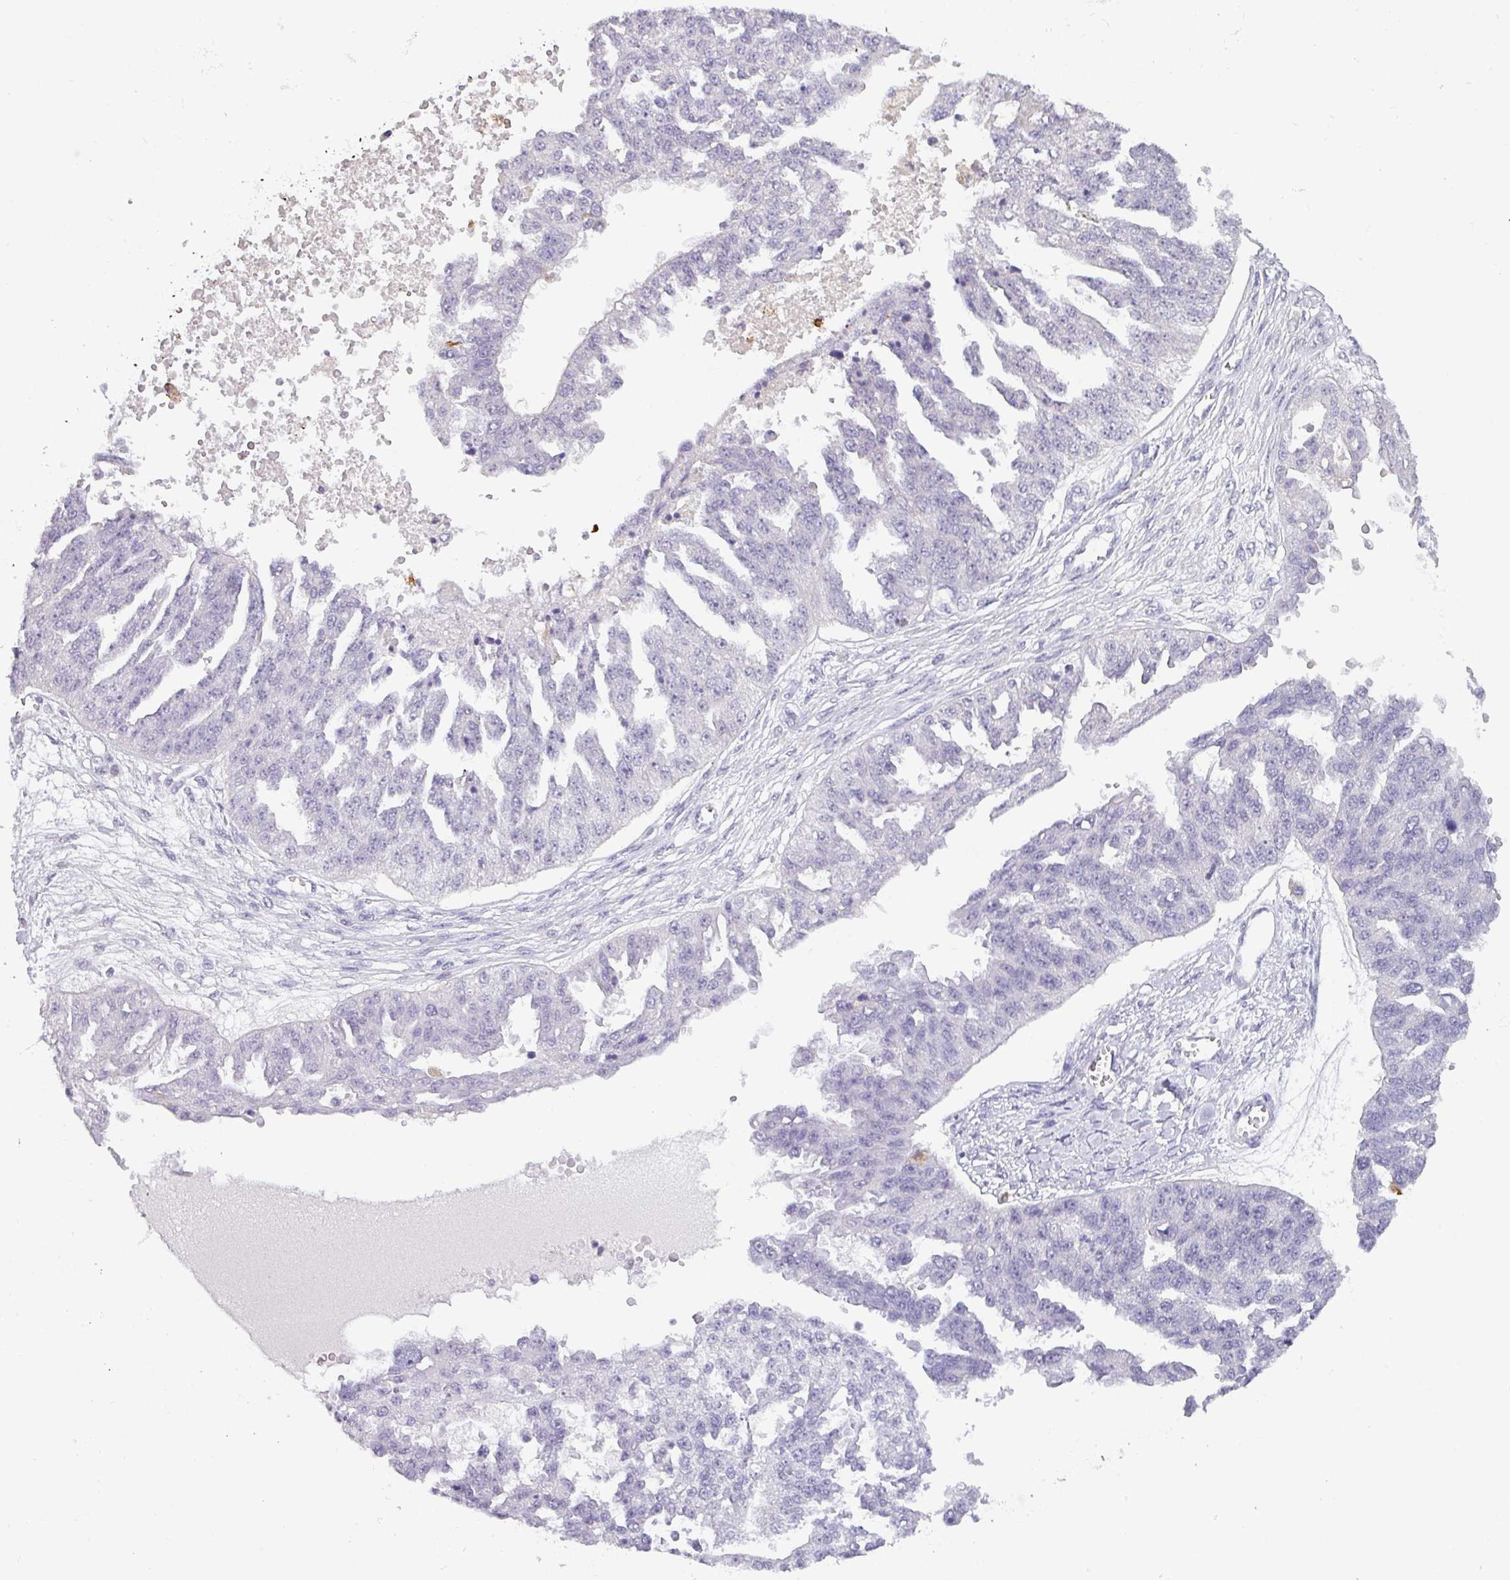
{"staining": {"intensity": "negative", "quantity": "none", "location": "none"}, "tissue": "ovarian cancer", "cell_type": "Tumor cells", "image_type": "cancer", "snomed": [{"axis": "morphology", "description": "Cystadenocarcinoma, serous, NOS"}, {"axis": "topography", "description": "Ovary"}], "caption": "Immunohistochemical staining of ovarian serous cystadenocarcinoma reveals no significant staining in tumor cells.", "gene": "SLC26A9", "patient": {"sex": "female", "age": 58}}